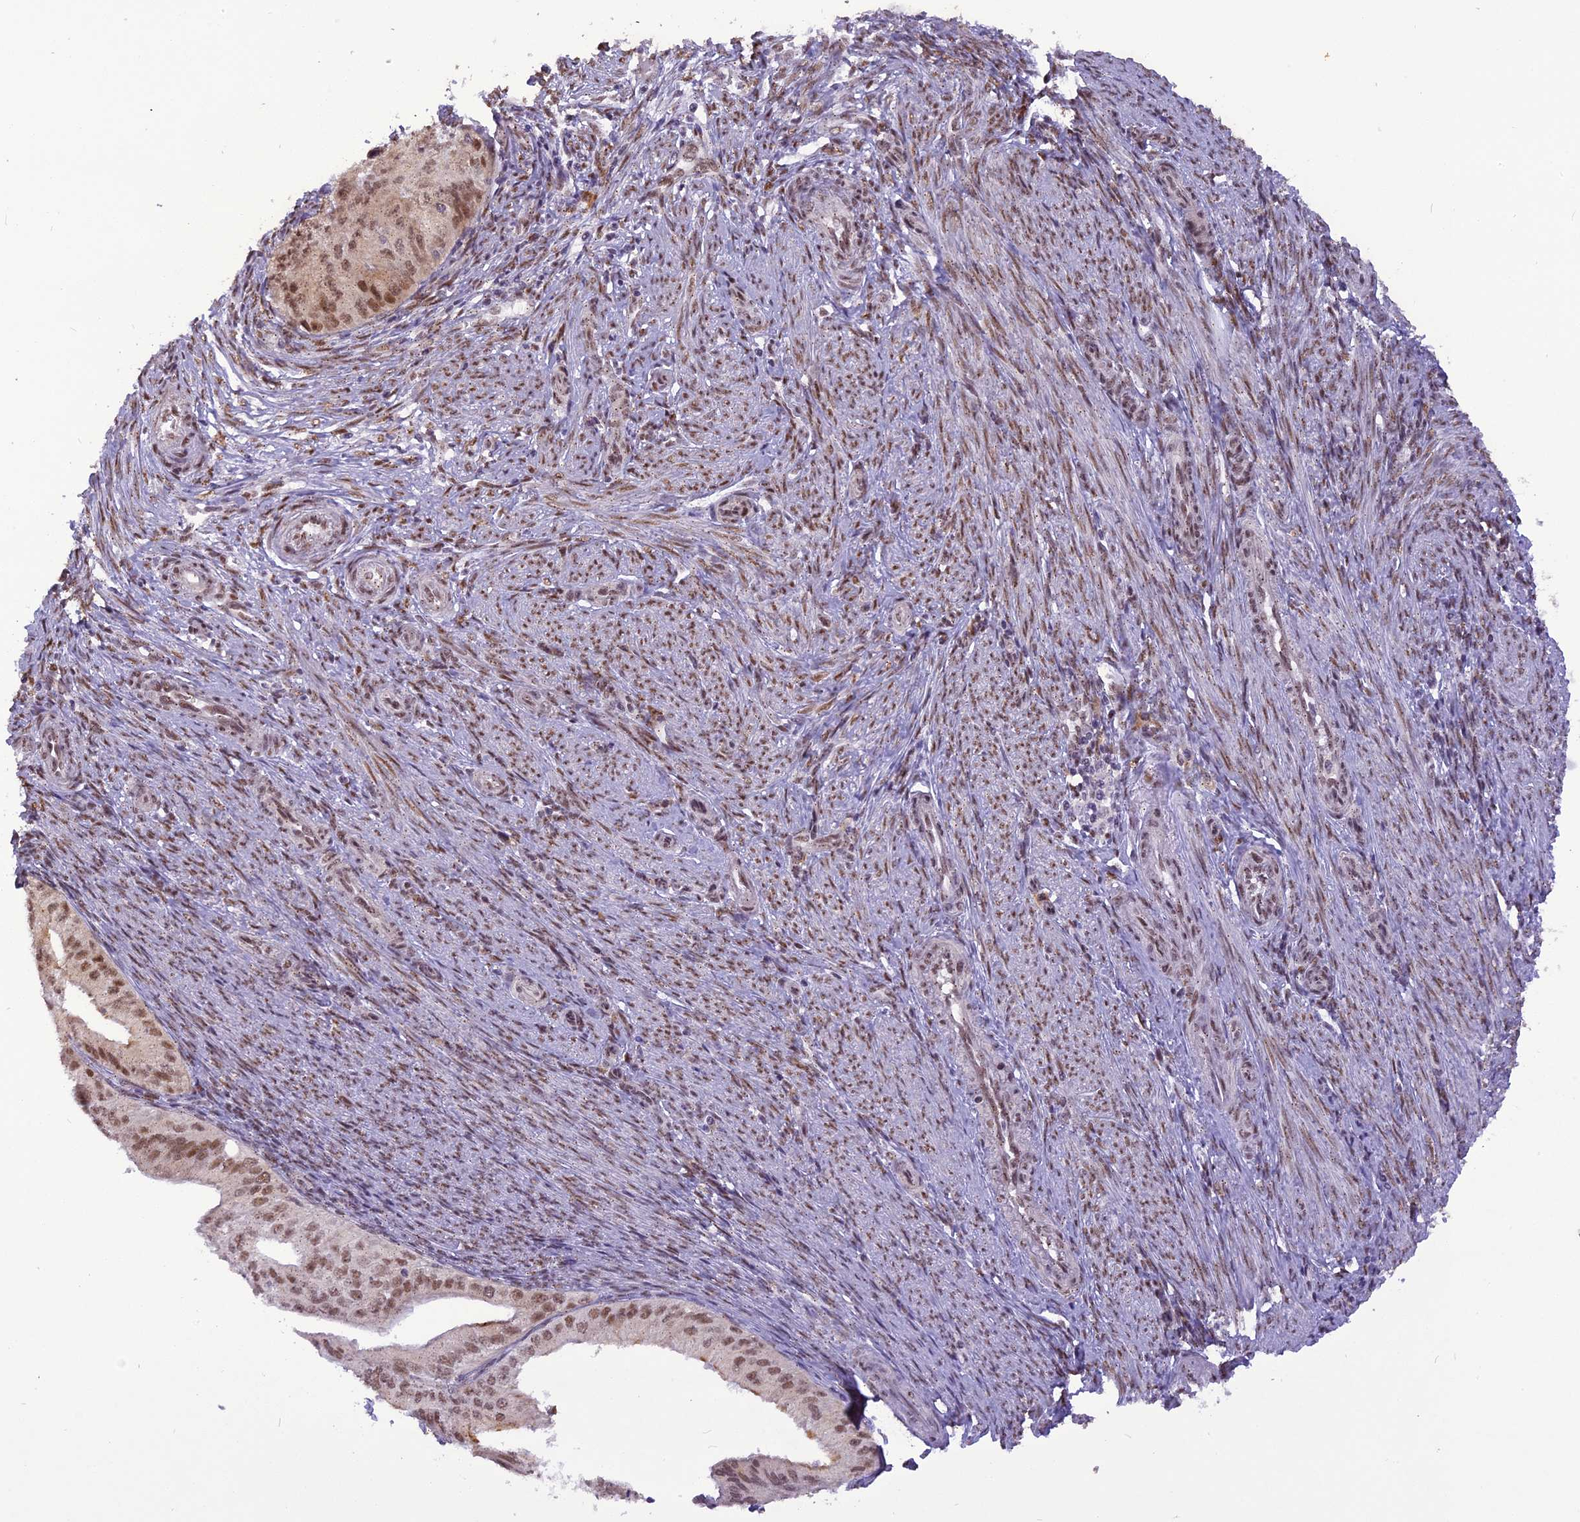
{"staining": {"intensity": "moderate", "quantity": ">75%", "location": "nuclear"}, "tissue": "endometrial cancer", "cell_type": "Tumor cells", "image_type": "cancer", "snomed": [{"axis": "morphology", "description": "Adenocarcinoma, NOS"}, {"axis": "topography", "description": "Endometrium"}], "caption": "Moderate nuclear protein staining is appreciated in about >75% of tumor cells in endometrial cancer (adenocarcinoma).", "gene": "IRF2BP1", "patient": {"sex": "female", "age": 50}}